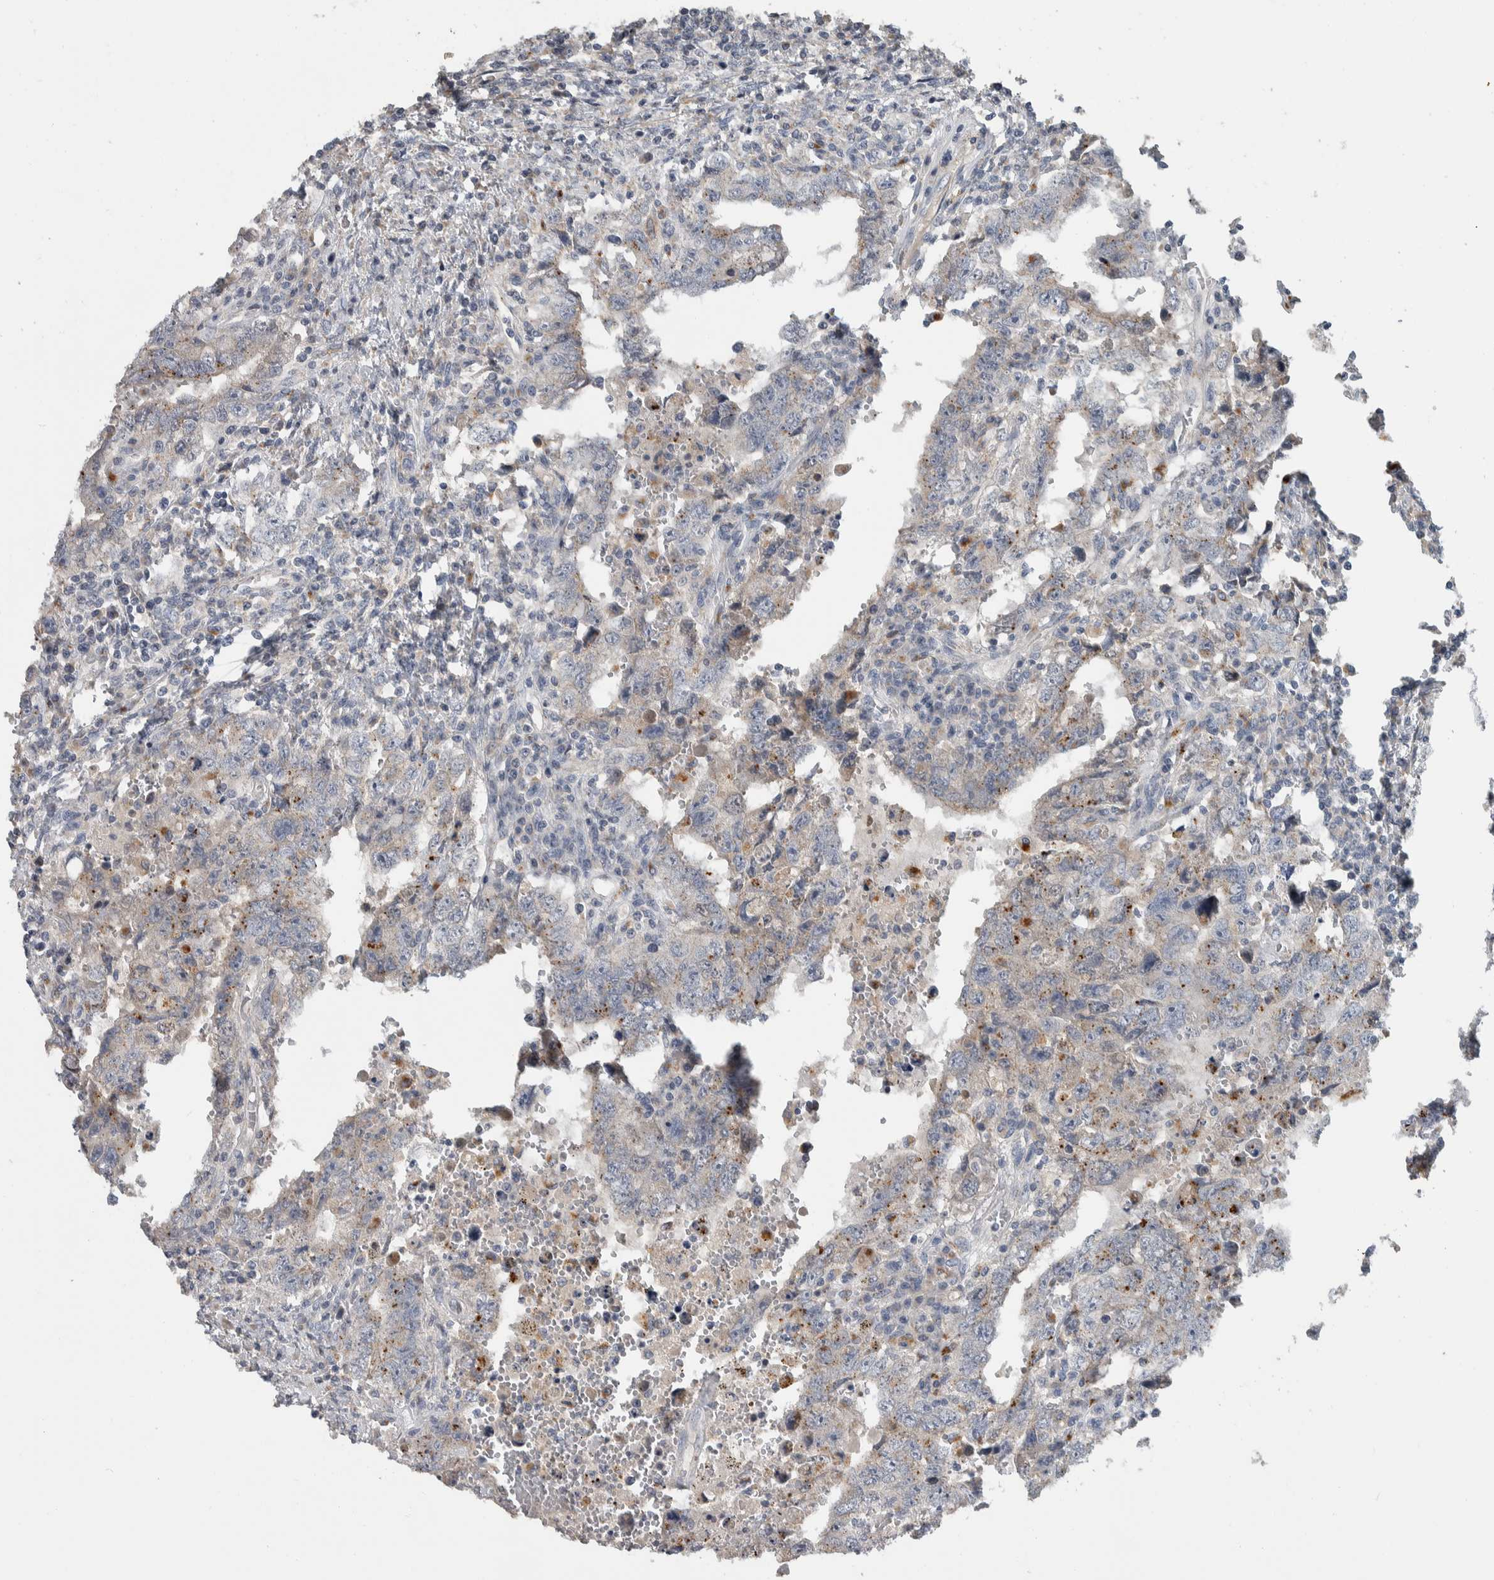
{"staining": {"intensity": "moderate", "quantity": "25%-75%", "location": "cytoplasmic/membranous"}, "tissue": "testis cancer", "cell_type": "Tumor cells", "image_type": "cancer", "snomed": [{"axis": "morphology", "description": "Carcinoma, Embryonal, NOS"}, {"axis": "topography", "description": "Testis"}], "caption": "A high-resolution histopathology image shows immunohistochemistry (IHC) staining of embryonal carcinoma (testis), which exhibits moderate cytoplasmic/membranous positivity in about 25%-75% of tumor cells.", "gene": "FAM83G", "patient": {"sex": "male", "age": 26}}